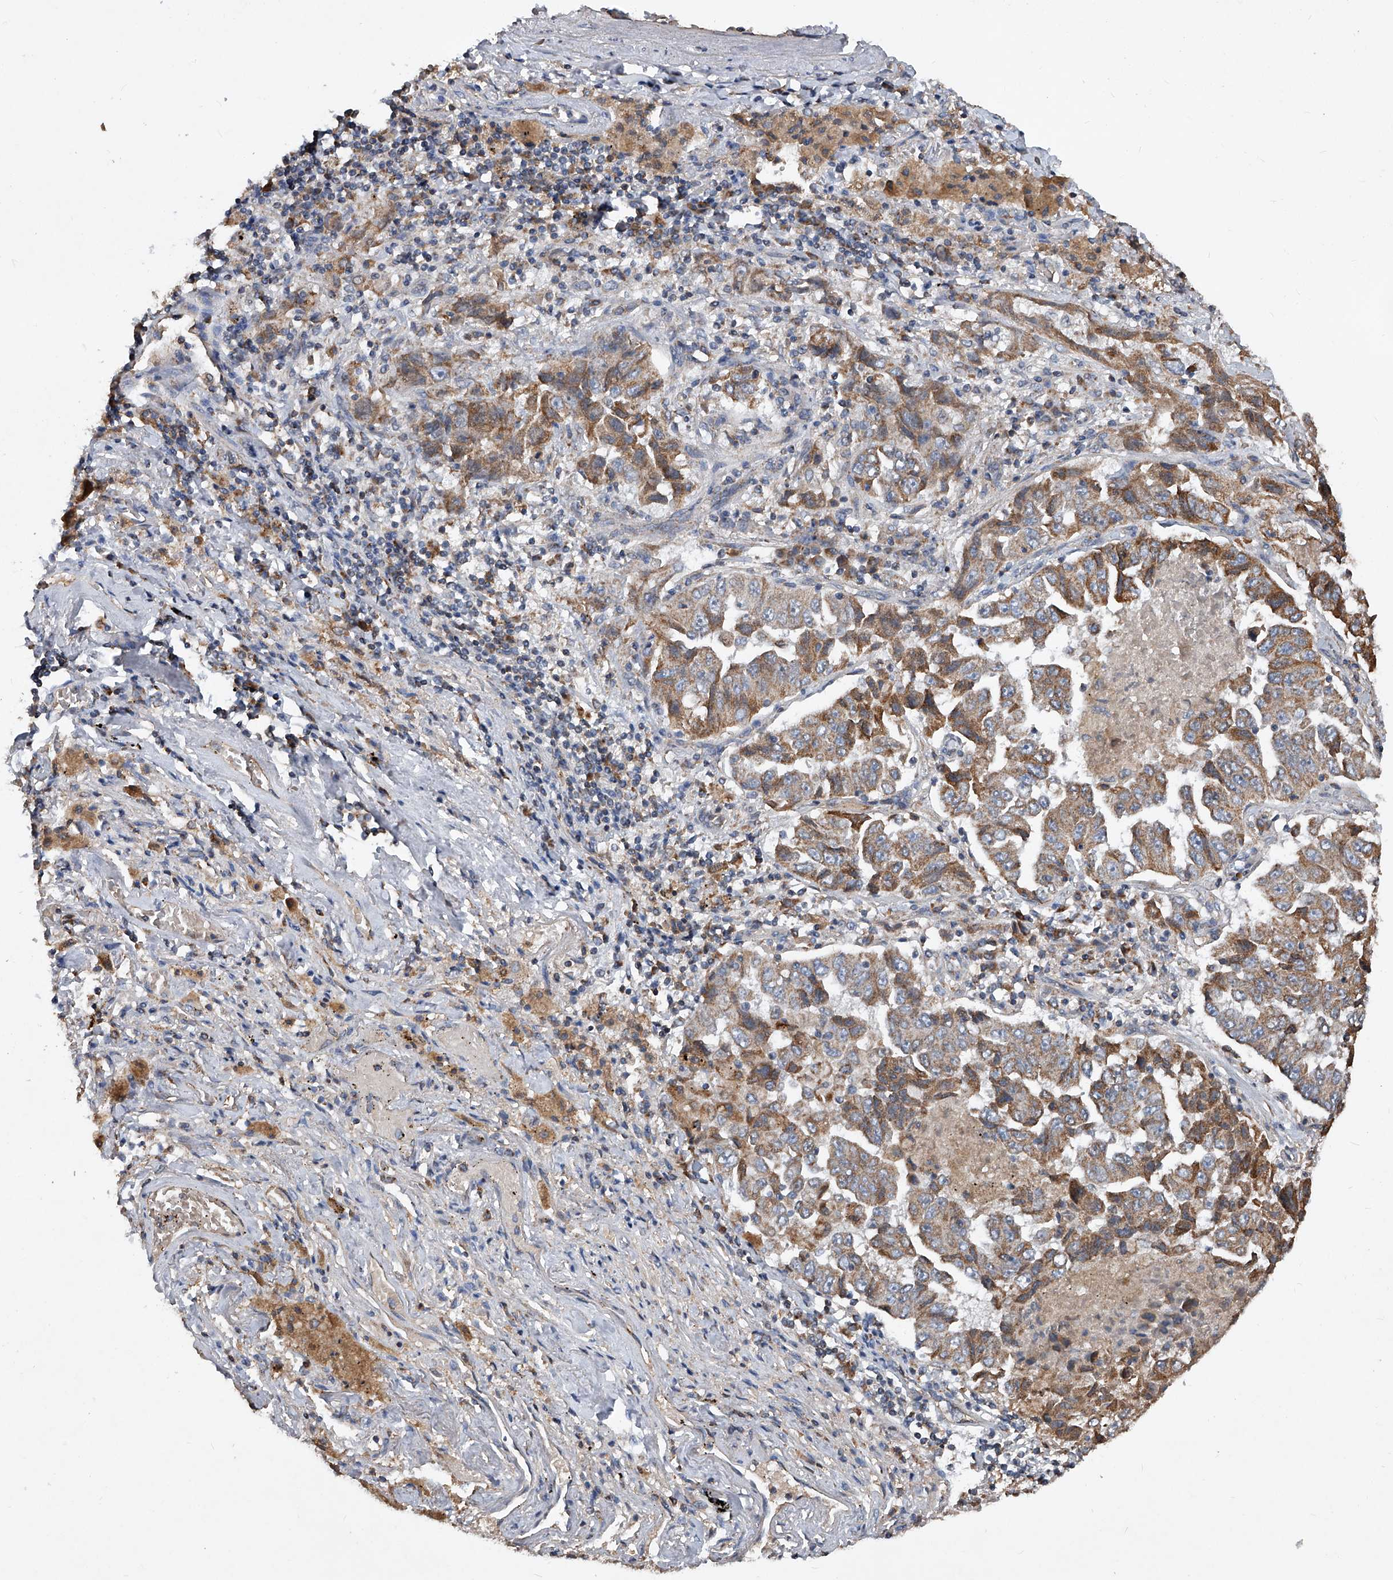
{"staining": {"intensity": "moderate", "quantity": ">75%", "location": "cytoplasmic/membranous"}, "tissue": "lung cancer", "cell_type": "Tumor cells", "image_type": "cancer", "snomed": [{"axis": "morphology", "description": "Adenocarcinoma, NOS"}, {"axis": "topography", "description": "Lung"}], "caption": "This photomicrograph exhibits immunohistochemistry staining of human lung cancer (adenocarcinoma), with medium moderate cytoplasmic/membranous staining in approximately >75% of tumor cells.", "gene": "SDHA", "patient": {"sex": "female", "age": 51}}